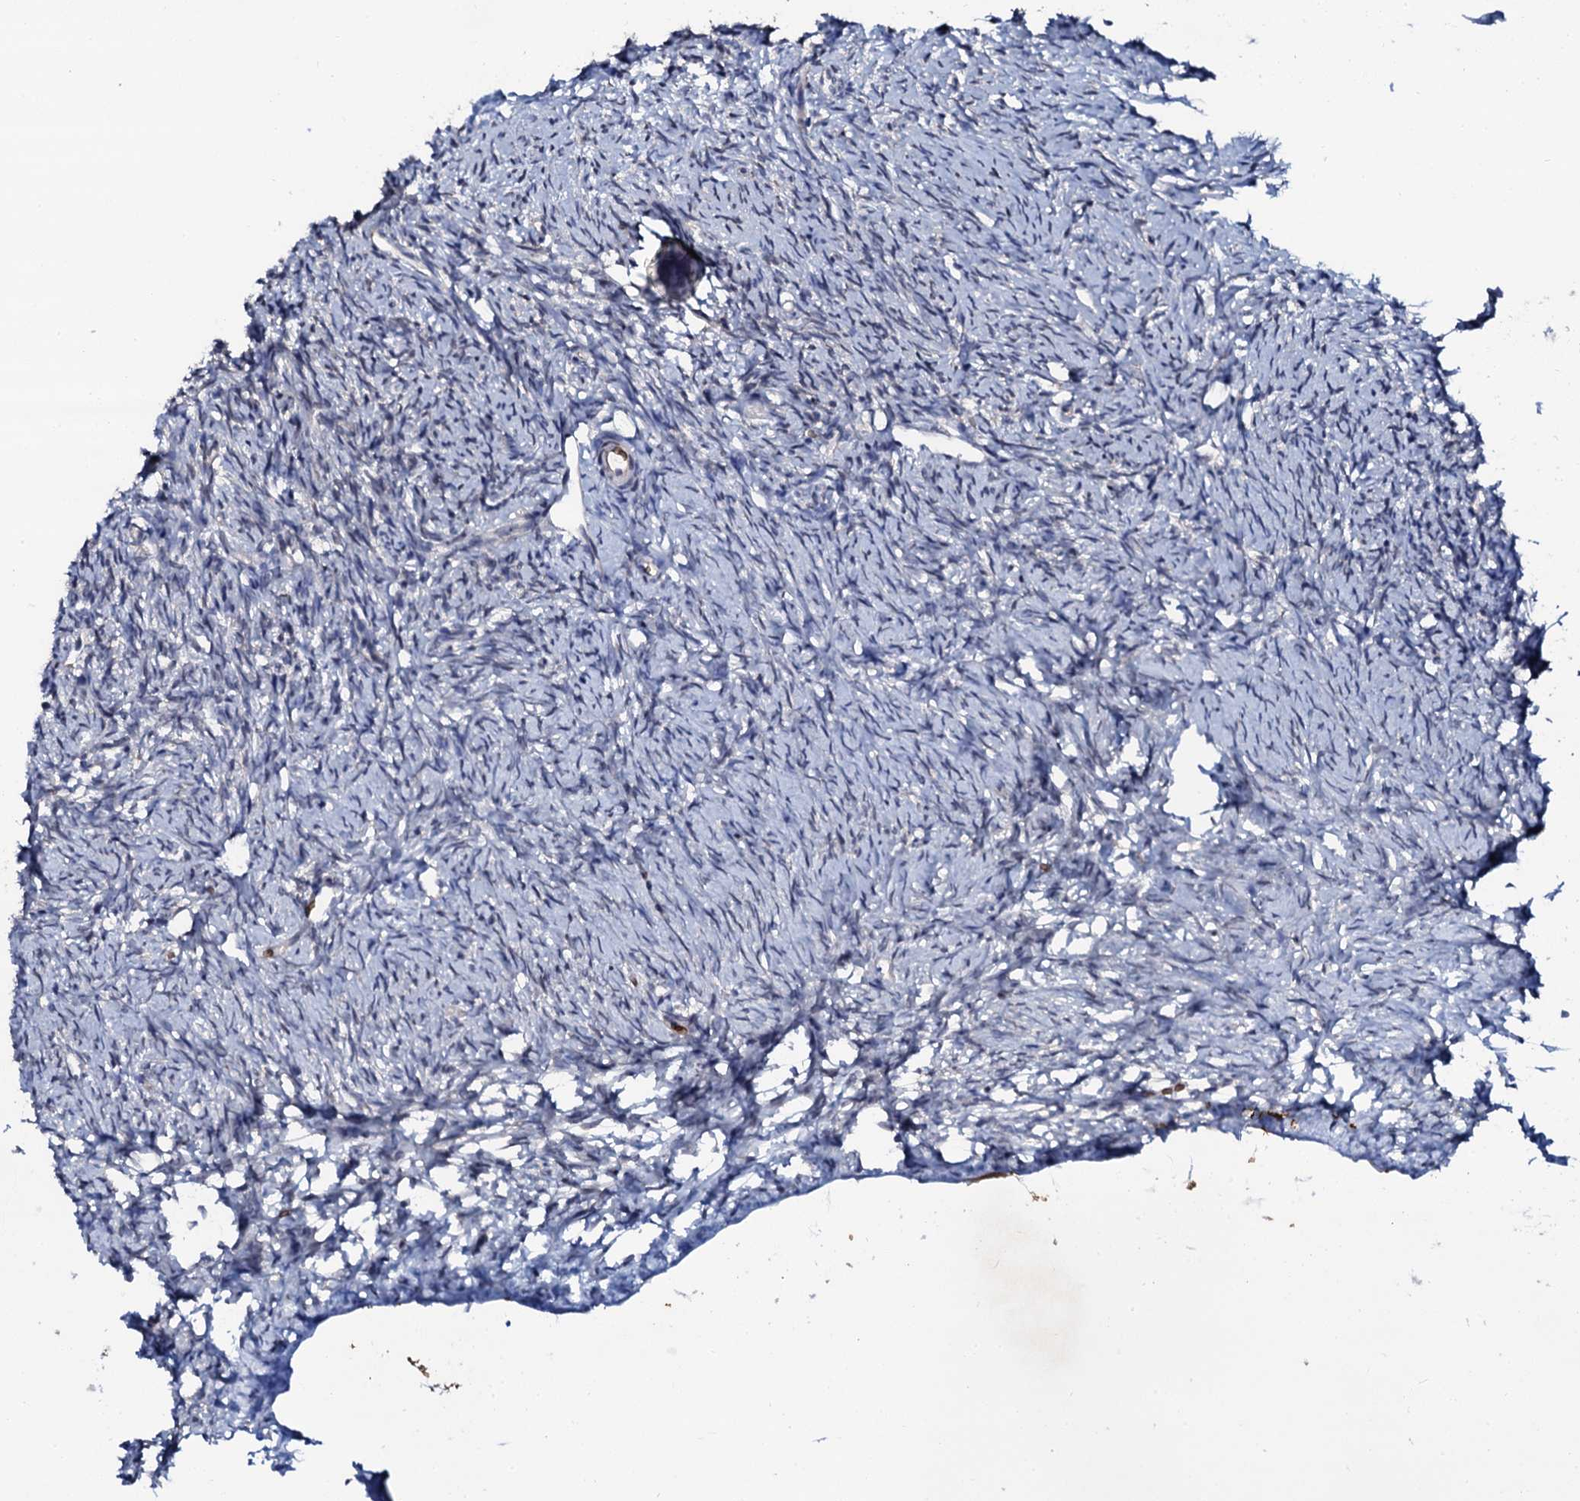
{"staining": {"intensity": "negative", "quantity": "none", "location": "none"}, "tissue": "ovary", "cell_type": "Ovarian stroma cells", "image_type": "normal", "snomed": [{"axis": "morphology", "description": "Normal tissue, NOS"}, {"axis": "topography", "description": "Ovary"}], "caption": "High magnification brightfield microscopy of unremarkable ovary stained with DAB (3,3'-diaminobenzidine) (brown) and counterstained with hematoxylin (blue): ovarian stroma cells show no significant positivity. The staining is performed using DAB (3,3'-diaminobenzidine) brown chromogen with nuclei counter-stained in using hematoxylin.", "gene": "C10orf88", "patient": {"sex": "female", "age": 51}}